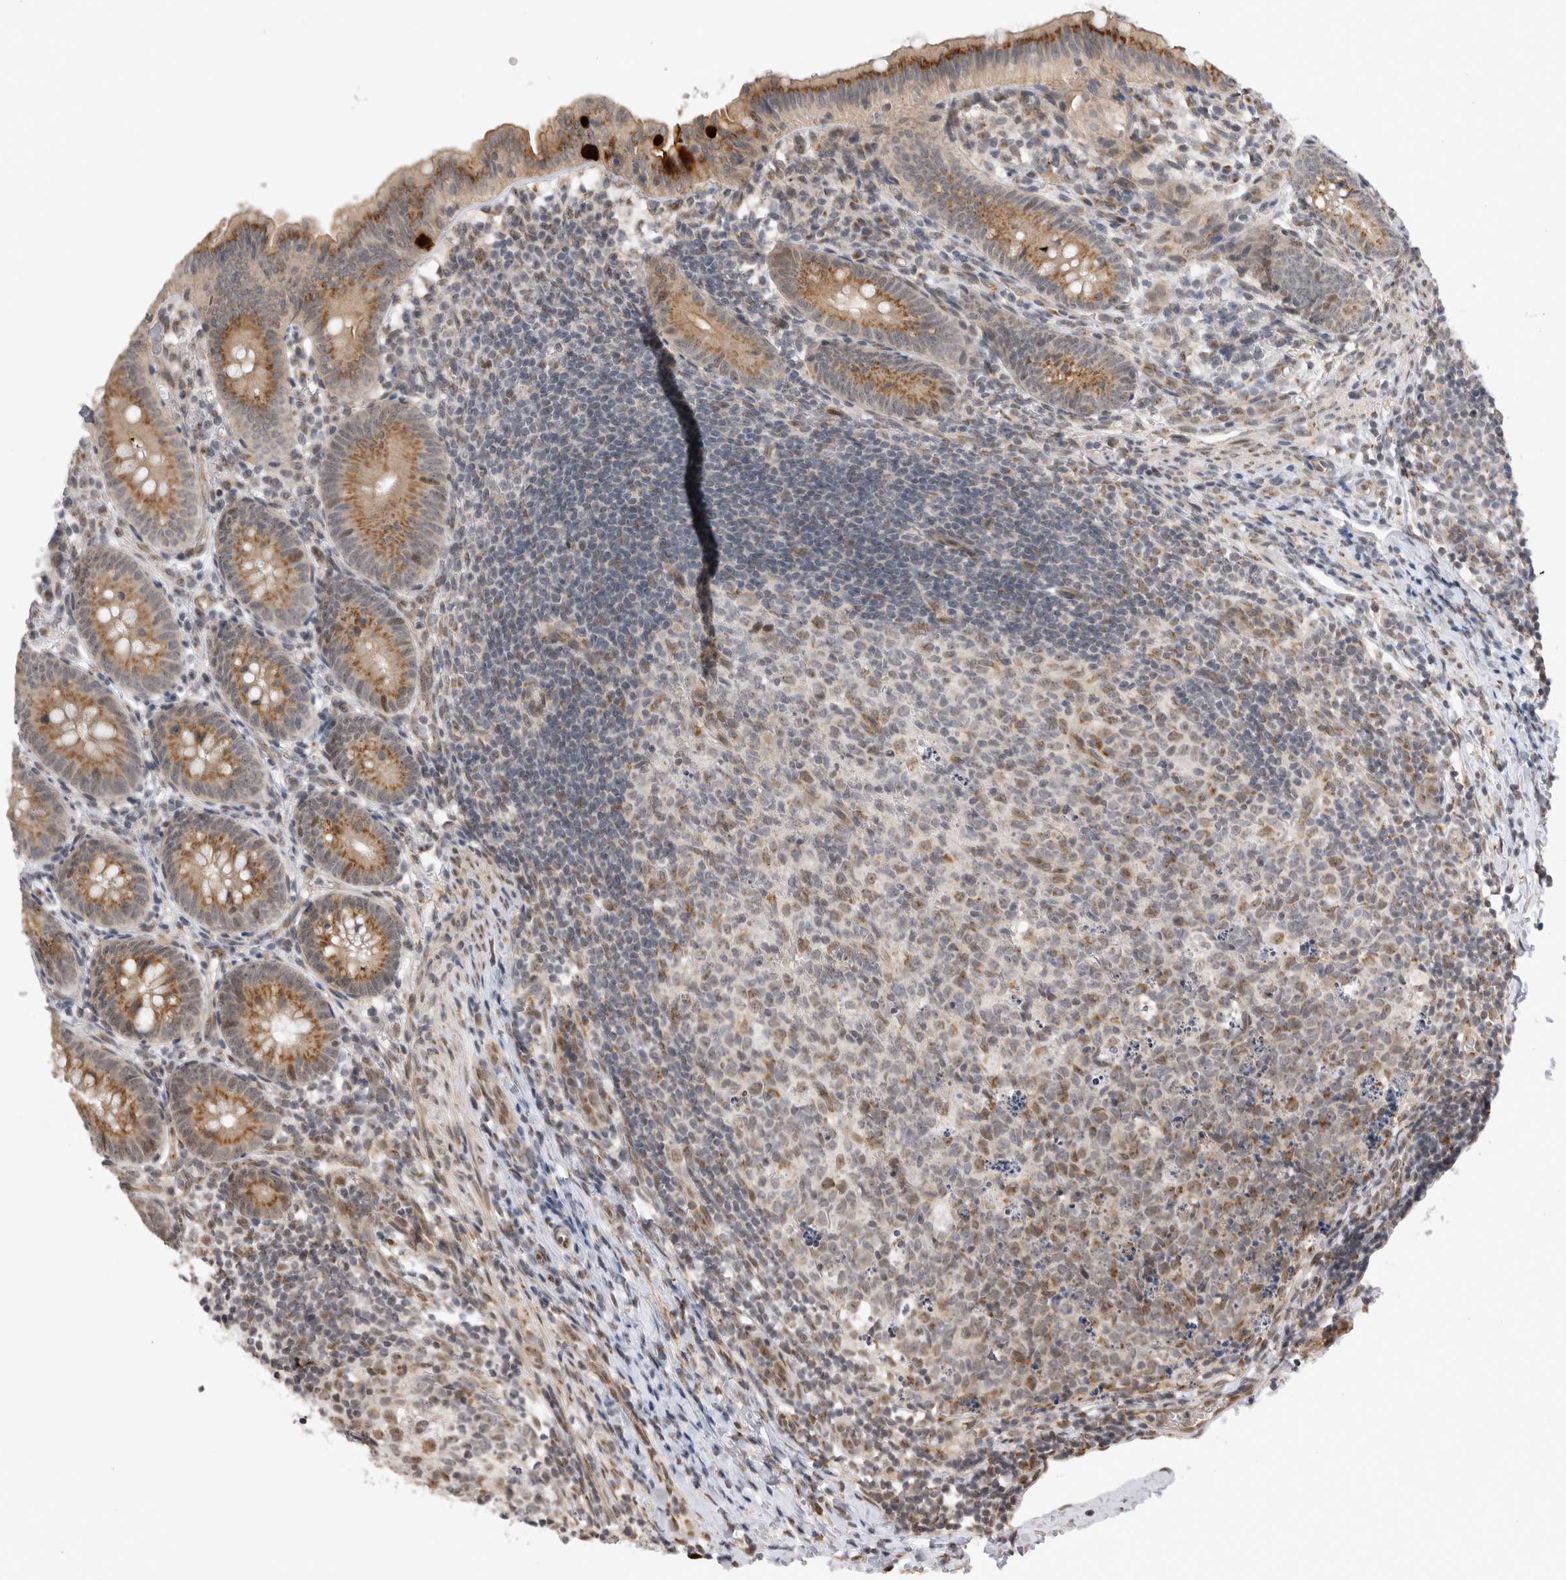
{"staining": {"intensity": "moderate", "quantity": ">75%", "location": "cytoplasmic/membranous"}, "tissue": "appendix", "cell_type": "Glandular cells", "image_type": "normal", "snomed": [{"axis": "morphology", "description": "Normal tissue, NOS"}, {"axis": "topography", "description": "Appendix"}], "caption": "Brown immunohistochemical staining in benign human appendix reveals moderate cytoplasmic/membranous expression in approximately >75% of glandular cells. The protein is stained brown, and the nuclei are stained in blue (DAB (3,3'-diaminobenzidine) IHC with brightfield microscopy, high magnification).", "gene": "TMEM65", "patient": {"sex": "male", "age": 1}}